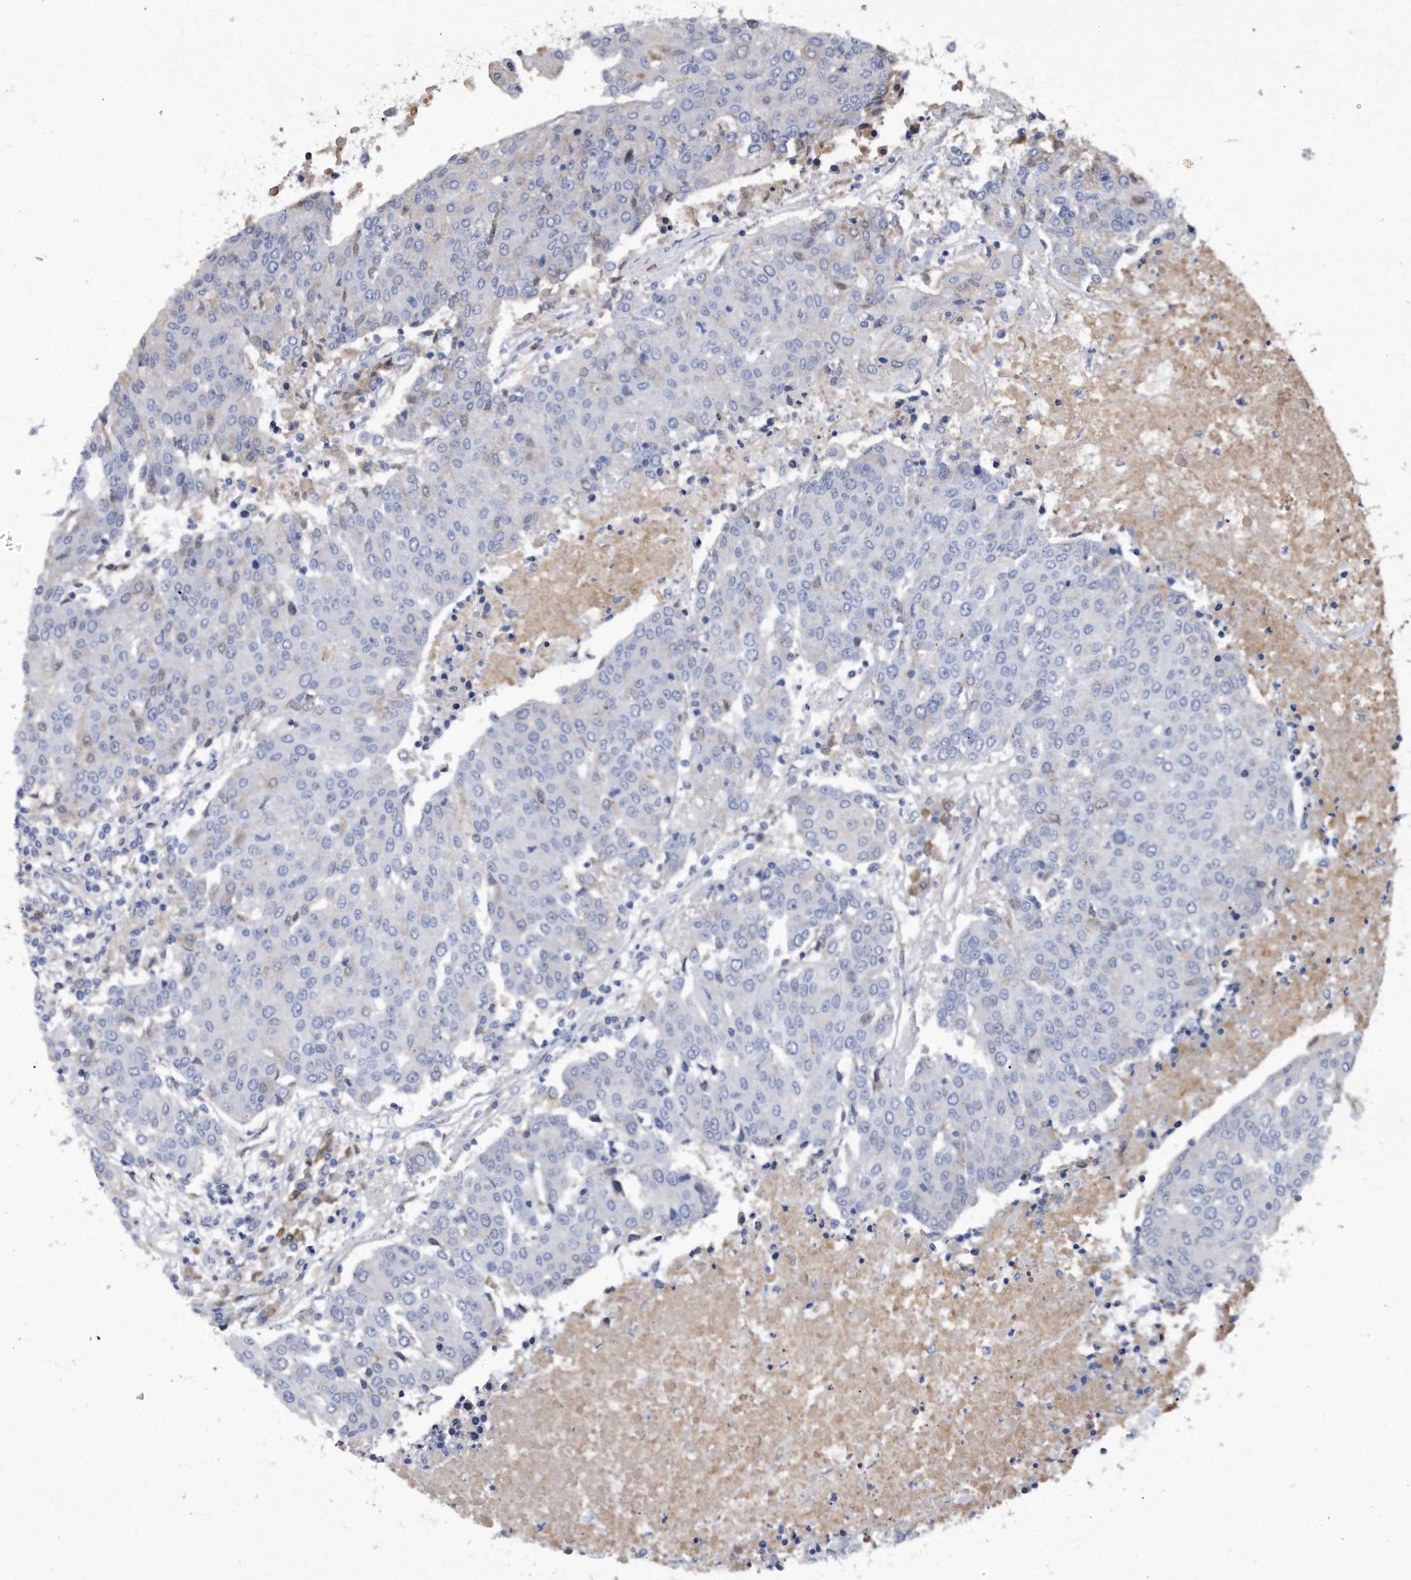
{"staining": {"intensity": "negative", "quantity": "none", "location": "none"}, "tissue": "urothelial cancer", "cell_type": "Tumor cells", "image_type": "cancer", "snomed": [{"axis": "morphology", "description": "Urothelial carcinoma, High grade"}, {"axis": "topography", "description": "Urinary bladder"}], "caption": "This micrograph is of urothelial cancer stained with immunohistochemistry (IHC) to label a protein in brown with the nuclei are counter-stained blue. There is no staining in tumor cells.", "gene": "ASNS", "patient": {"sex": "female", "age": 85}}